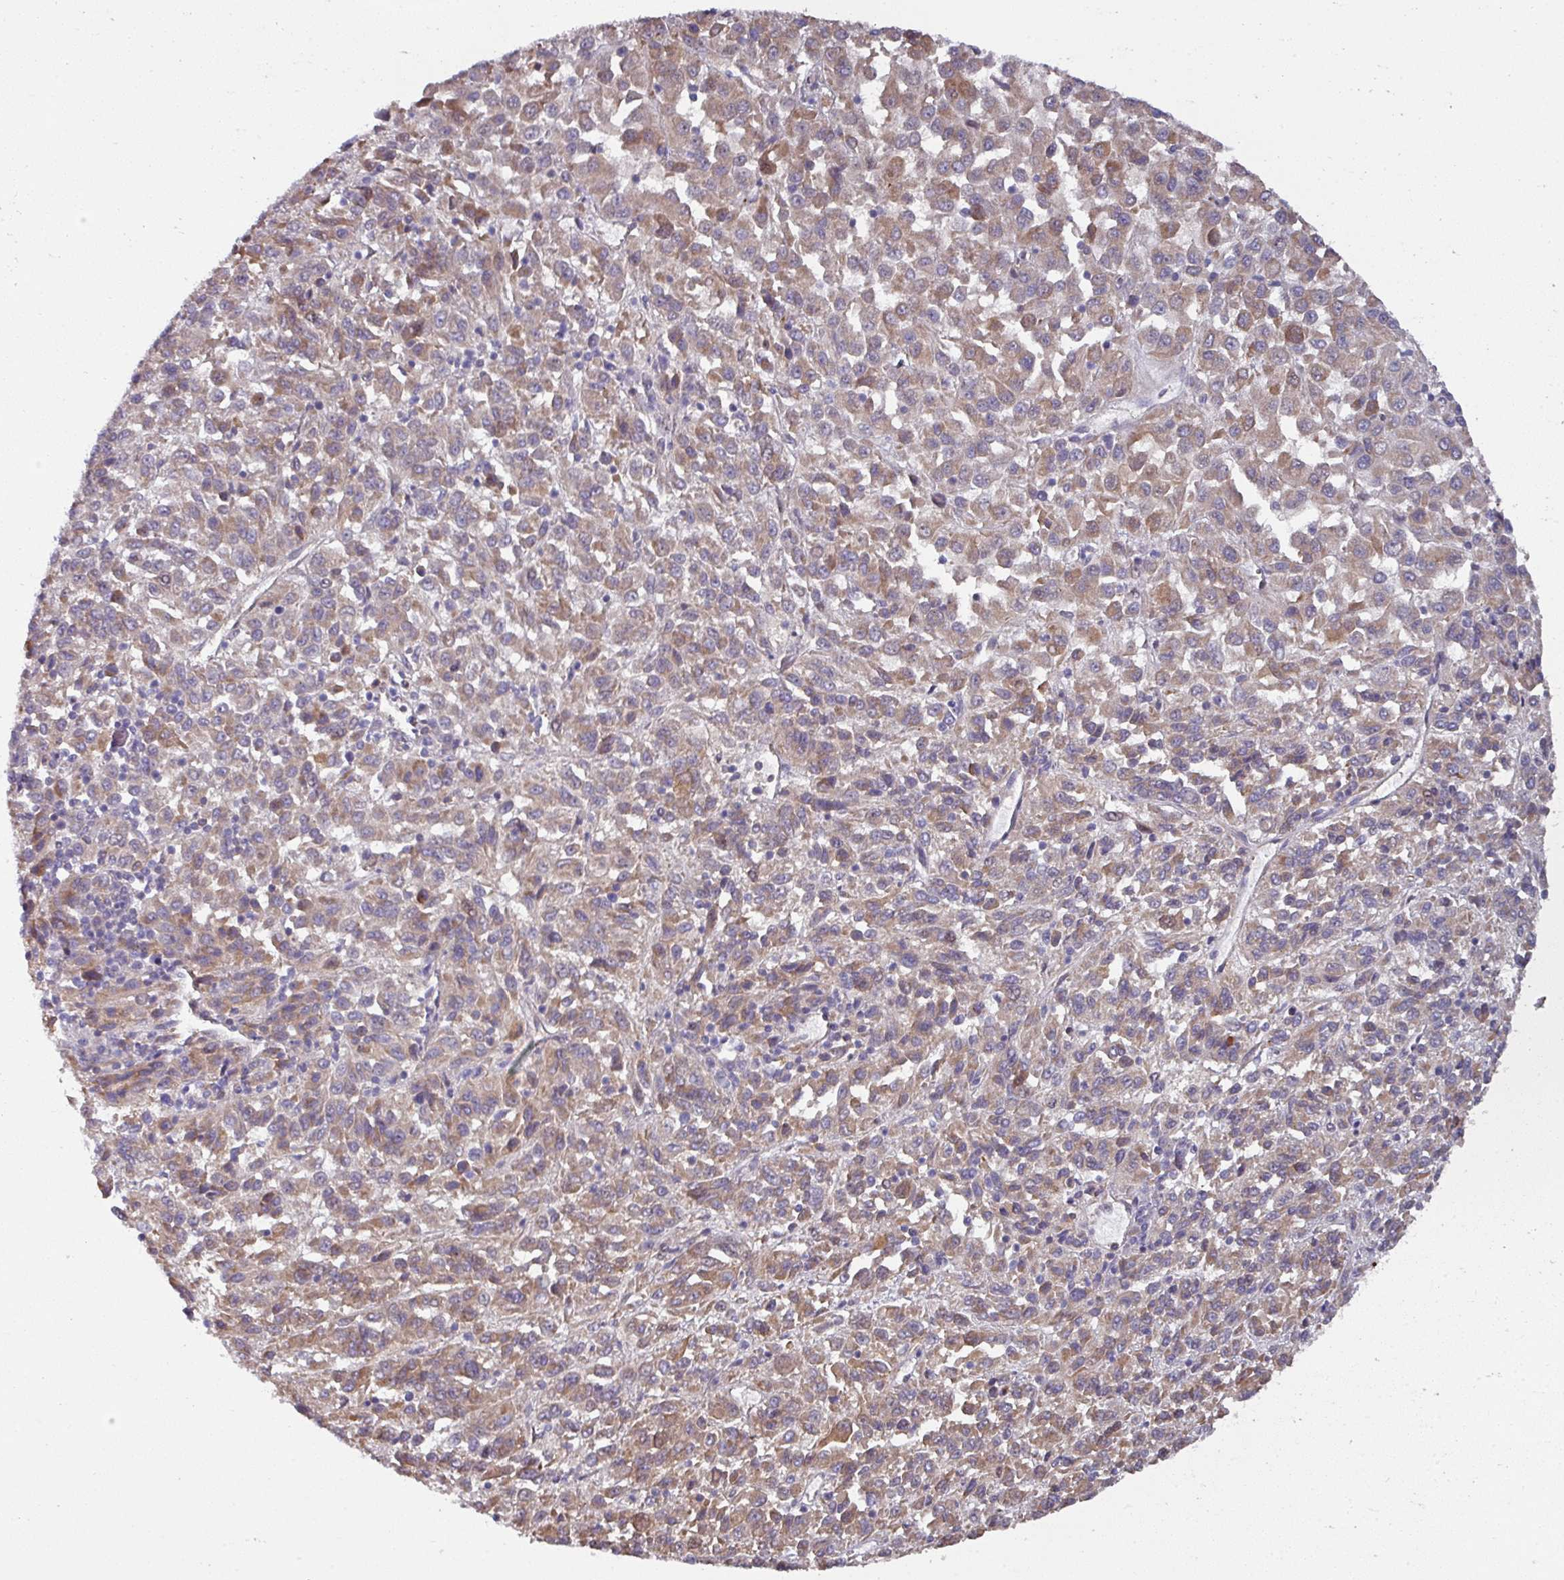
{"staining": {"intensity": "moderate", "quantity": "25%-75%", "location": "cytoplasmic/membranous"}, "tissue": "melanoma", "cell_type": "Tumor cells", "image_type": "cancer", "snomed": [{"axis": "morphology", "description": "Malignant melanoma, Metastatic site"}, {"axis": "topography", "description": "Lung"}], "caption": "Protein analysis of malignant melanoma (metastatic site) tissue demonstrates moderate cytoplasmic/membranous positivity in about 25%-75% of tumor cells.", "gene": "BEND5", "patient": {"sex": "male", "age": 64}}